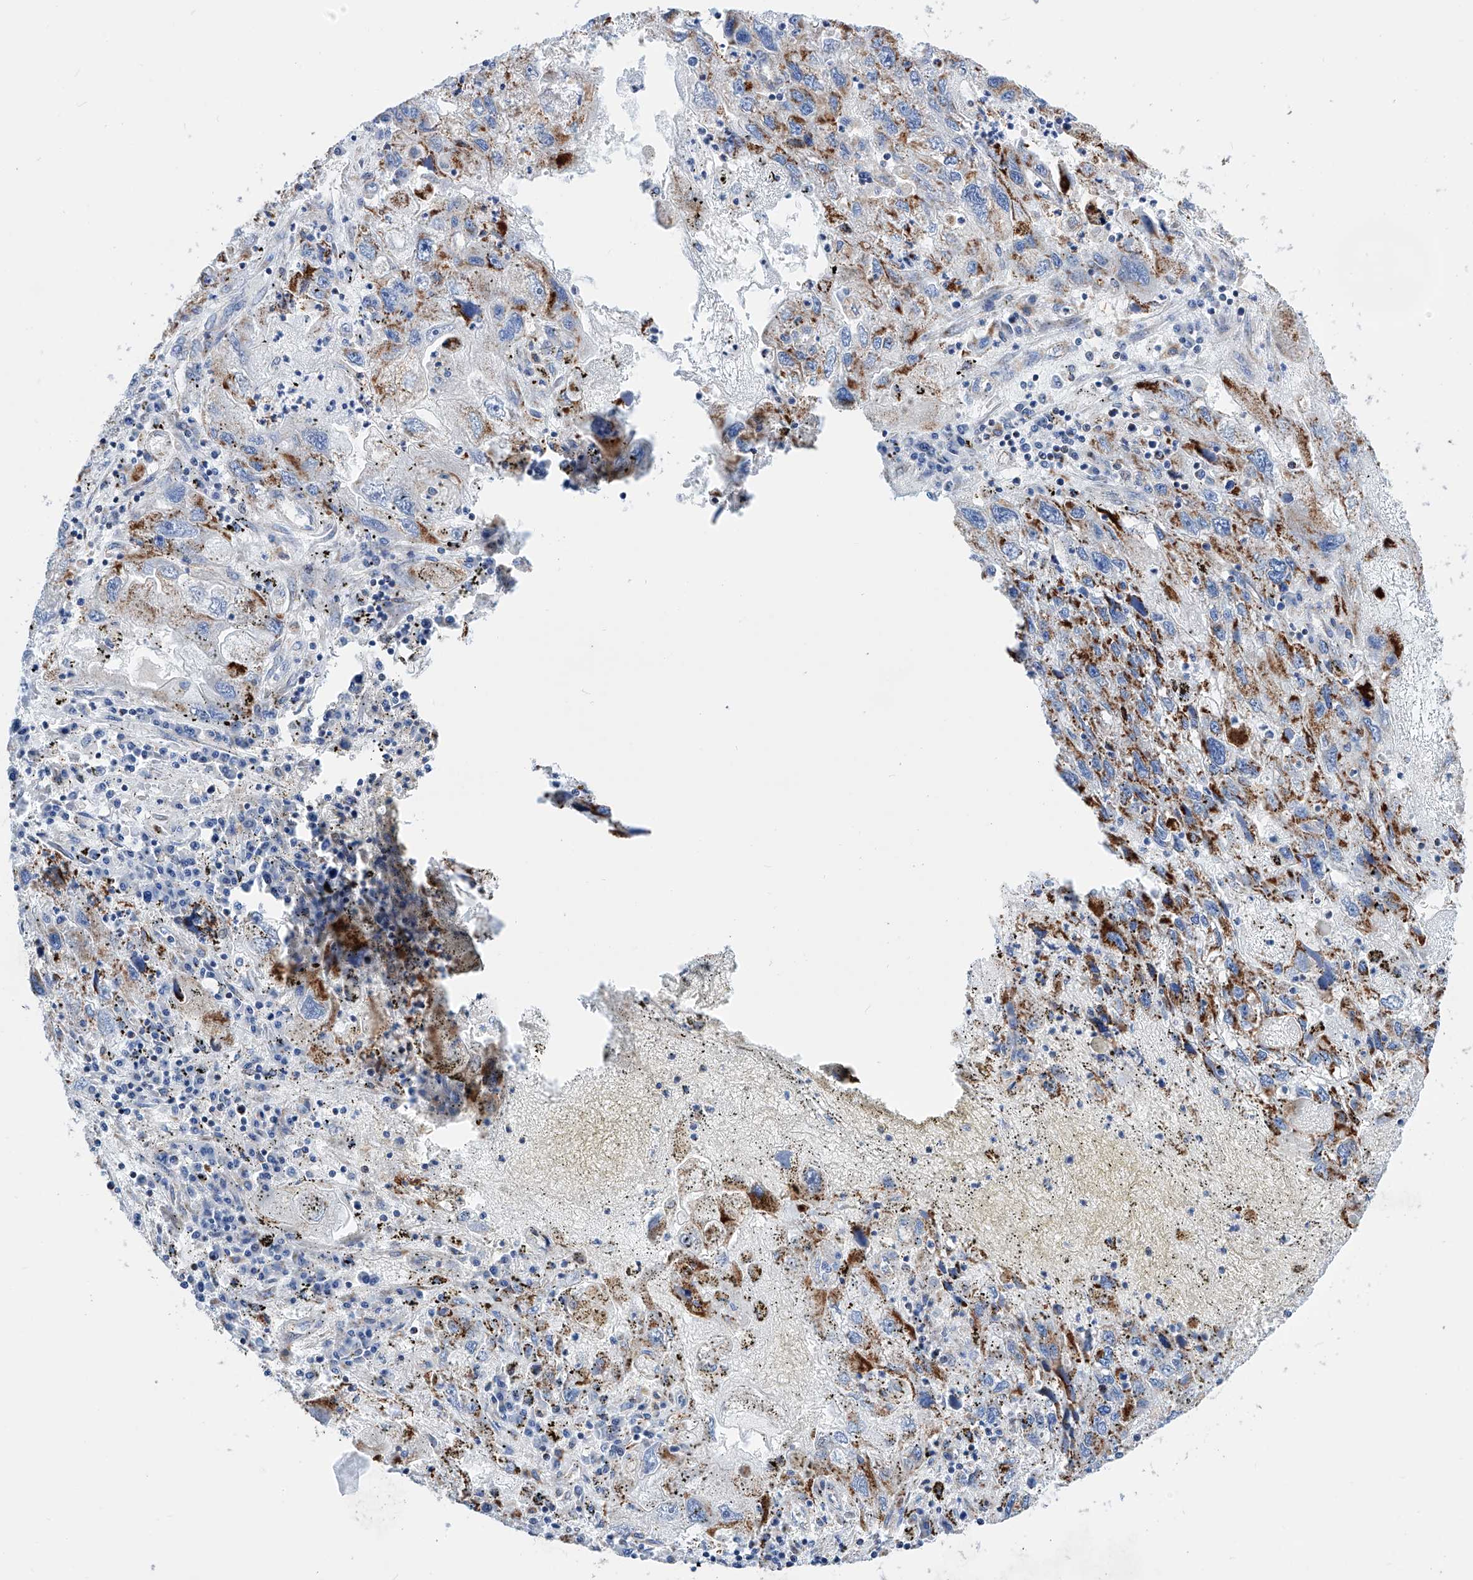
{"staining": {"intensity": "moderate", "quantity": "25%-75%", "location": "cytoplasmic/membranous"}, "tissue": "endometrial cancer", "cell_type": "Tumor cells", "image_type": "cancer", "snomed": [{"axis": "morphology", "description": "Adenocarcinoma, NOS"}, {"axis": "topography", "description": "Endometrium"}], "caption": "Protein staining of endometrial cancer (adenocarcinoma) tissue exhibits moderate cytoplasmic/membranous staining in approximately 25%-75% of tumor cells.", "gene": "C6orf62", "patient": {"sex": "female", "age": 49}}